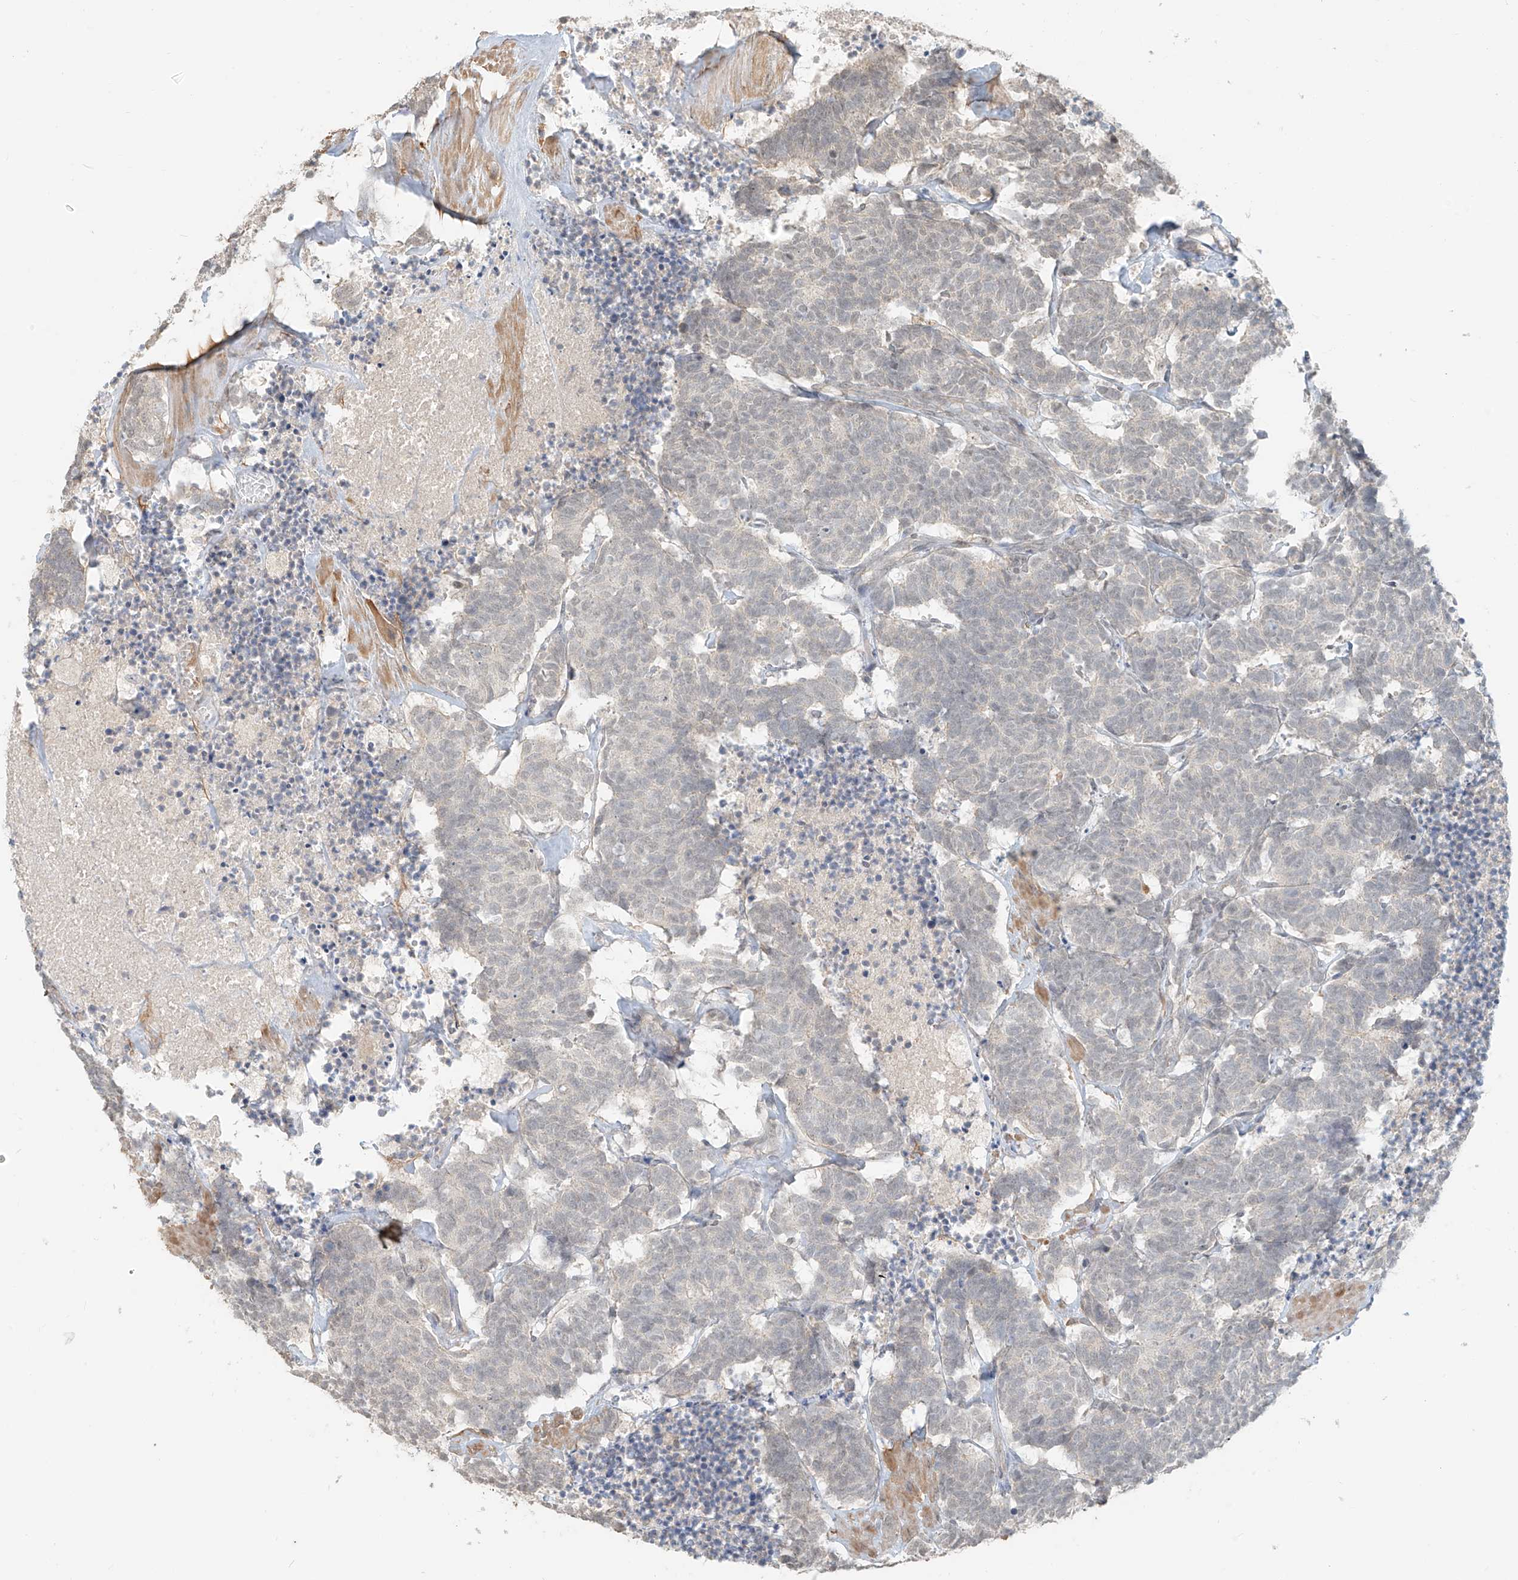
{"staining": {"intensity": "negative", "quantity": "none", "location": "none"}, "tissue": "carcinoid", "cell_type": "Tumor cells", "image_type": "cancer", "snomed": [{"axis": "morphology", "description": "Carcinoma, NOS"}, {"axis": "morphology", "description": "Carcinoid, malignant, NOS"}, {"axis": "topography", "description": "Urinary bladder"}], "caption": "Immunohistochemistry of carcinoma reveals no expression in tumor cells.", "gene": "ABCD1", "patient": {"sex": "male", "age": 57}}